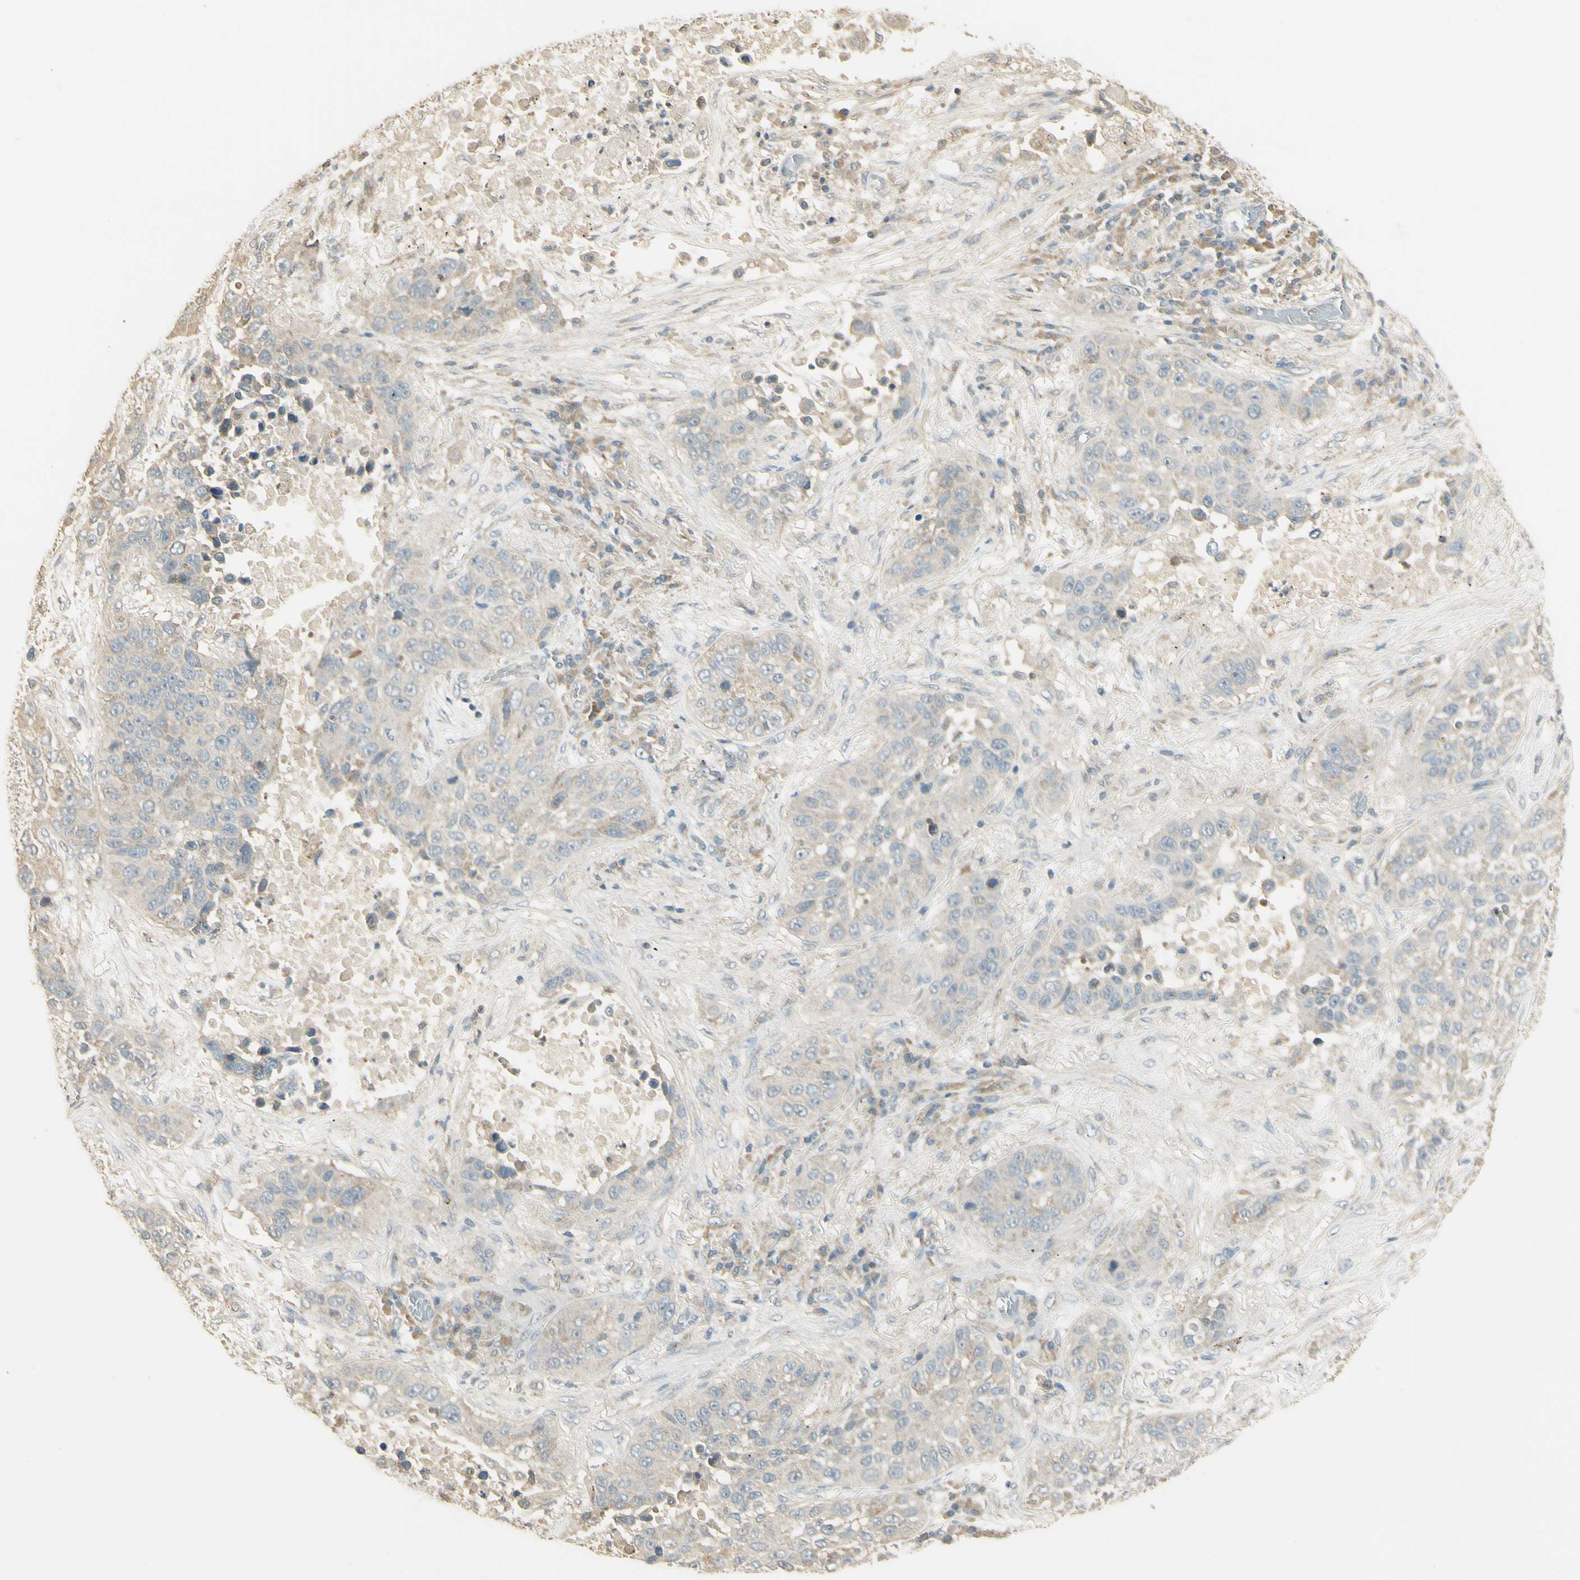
{"staining": {"intensity": "weak", "quantity": "25%-75%", "location": "cytoplasmic/membranous"}, "tissue": "lung cancer", "cell_type": "Tumor cells", "image_type": "cancer", "snomed": [{"axis": "morphology", "description": "Squamous cell carcinoma, NOS"}, {"axis": "topography", "description": "Lung"}], "caption": "Lung squamous cell carcinoma stained with a protein marker reveals weak staining in tumor cells.", "gene": "UXS1", "patient": {"sex": "male", "age": 57}}